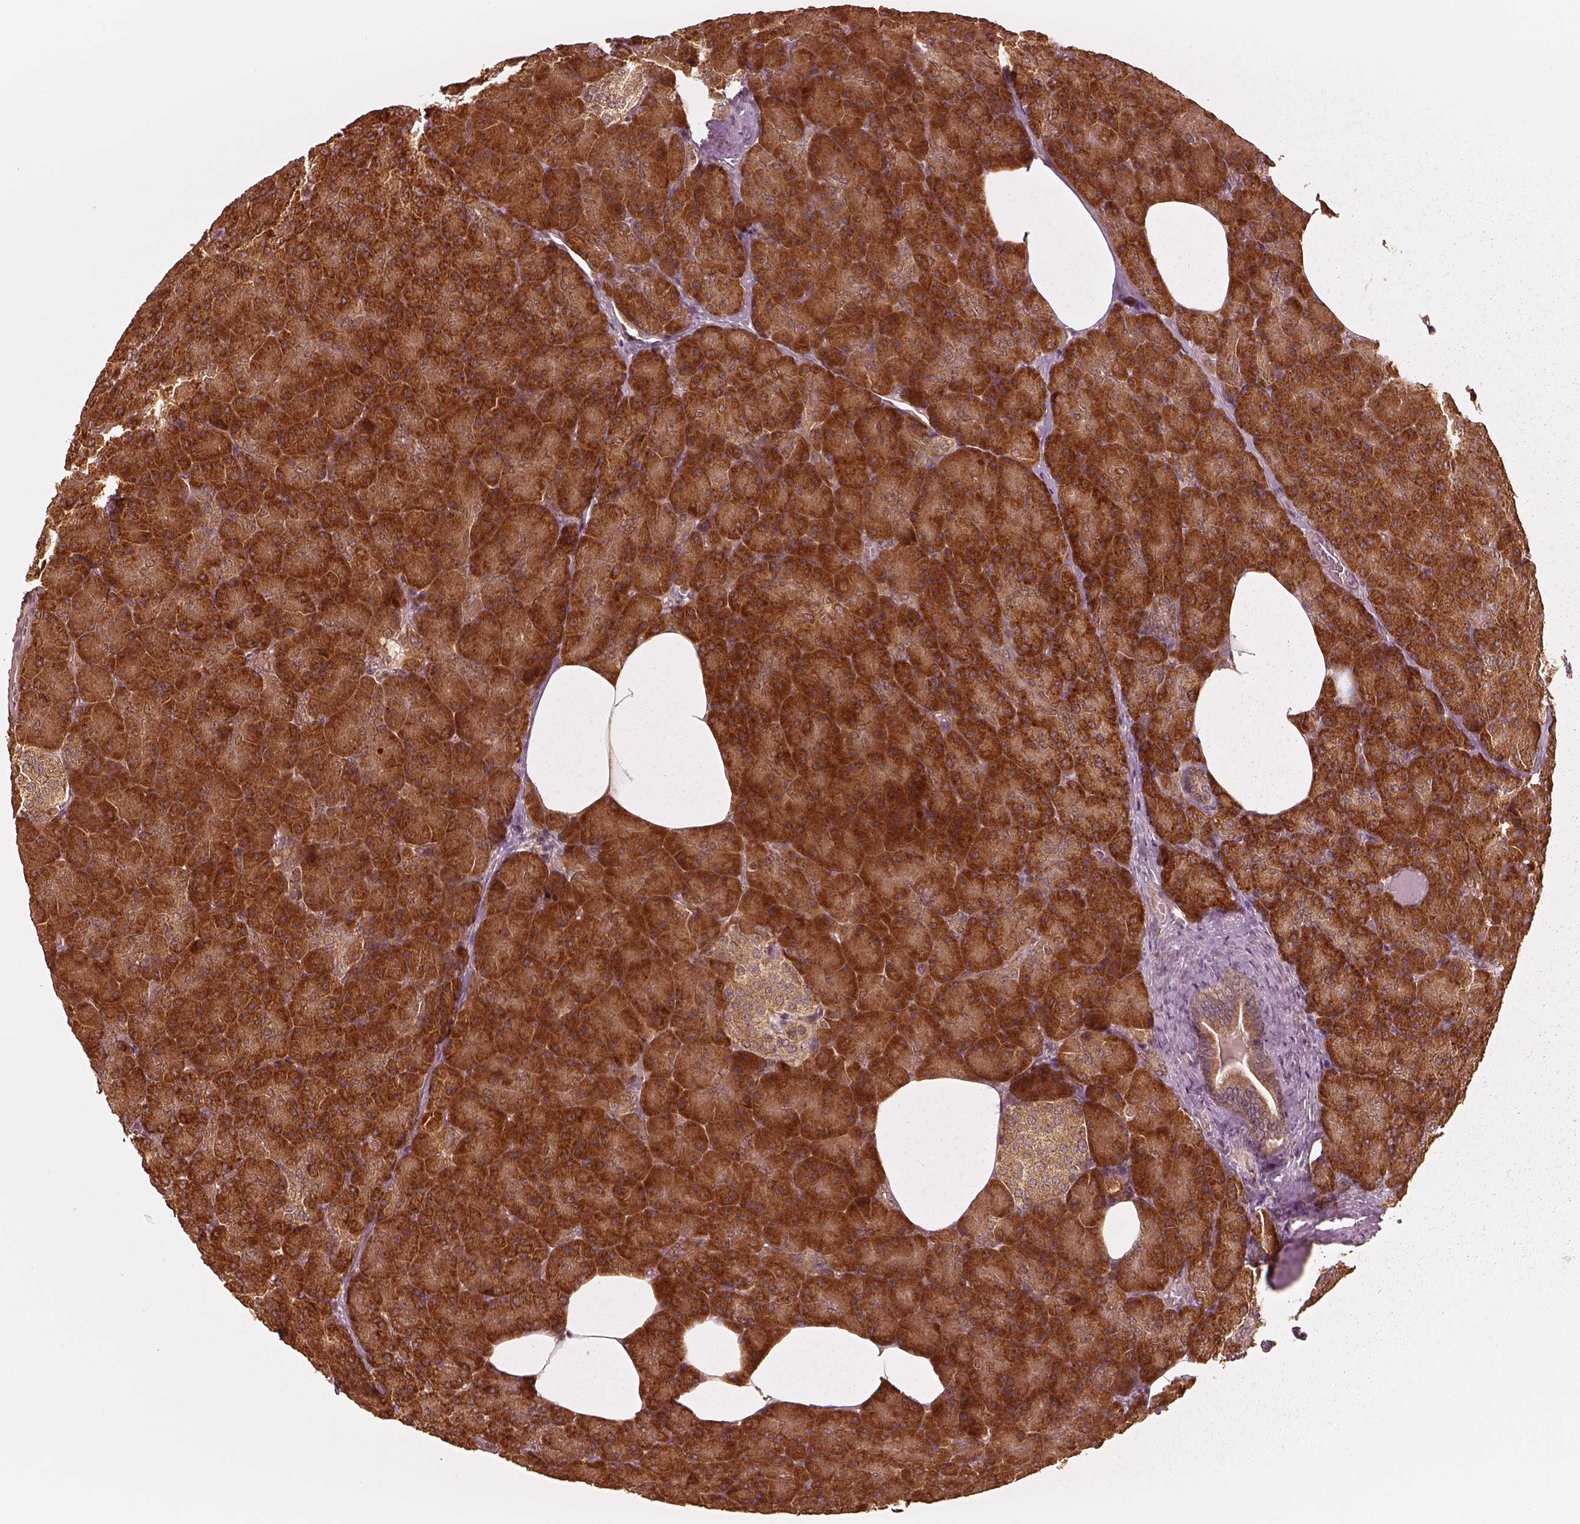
{"staining": {"intensity": "strong", "quantity": ">75%", "location": "cytoplasmic/membranous"}, "tissue": "pancreas", "cell_type": "Exocrine glandular cells", "image_type": "normal", "snomed": [{"axis": "morphology", "description": "Normal tissue, NOS"}, {"axis": "topography", "description": "Pancreas"}], "caption": "Strong cytoplasmic/membranous staining for a protein is appreciated in about >75% of exocrine glandular cells of normal pancreas using IHC.", "gene": "DNAJC25", "patient": {"sex": "female", "age": 45}}